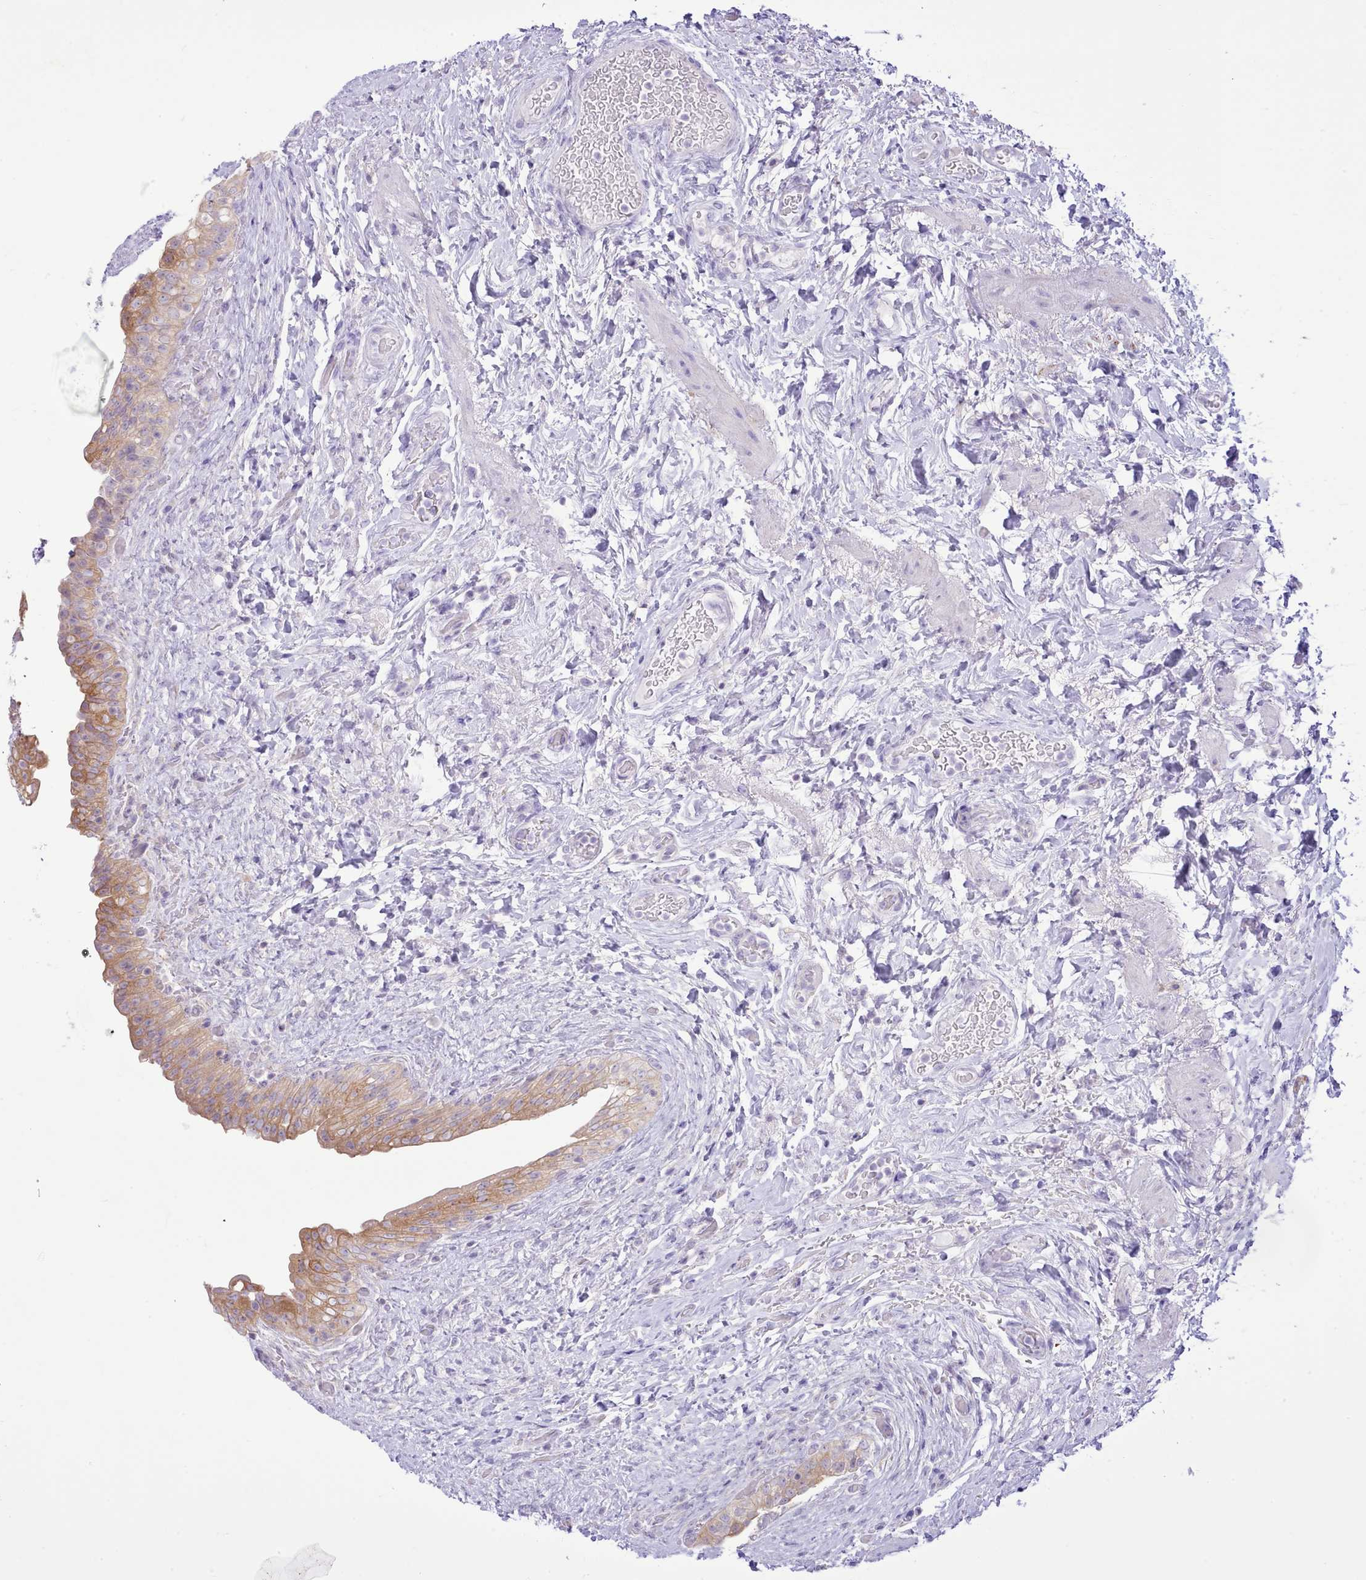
{"staining": {"intensity": "moderate", "quantity": "25%-75%", "location": "cytoplasmic/membranous"}, "tissue": "urinary bladder", "cell_type": "Urothelial cells", "image_type": "normal", "snomed": [{"axis": "morphology", "description": "Normal tissue, NOS"}, {"axis": "topography", "description": "Urinary bladder"}], "caption": "Immunohistochemical staining of benign urinary bladder shows moderate cytoplasmic/membranous protein positivity in approximately 25%-75% of urothelial cells.", "gene": "MDFI", "patient": {"sex": "male", "age": 69}}